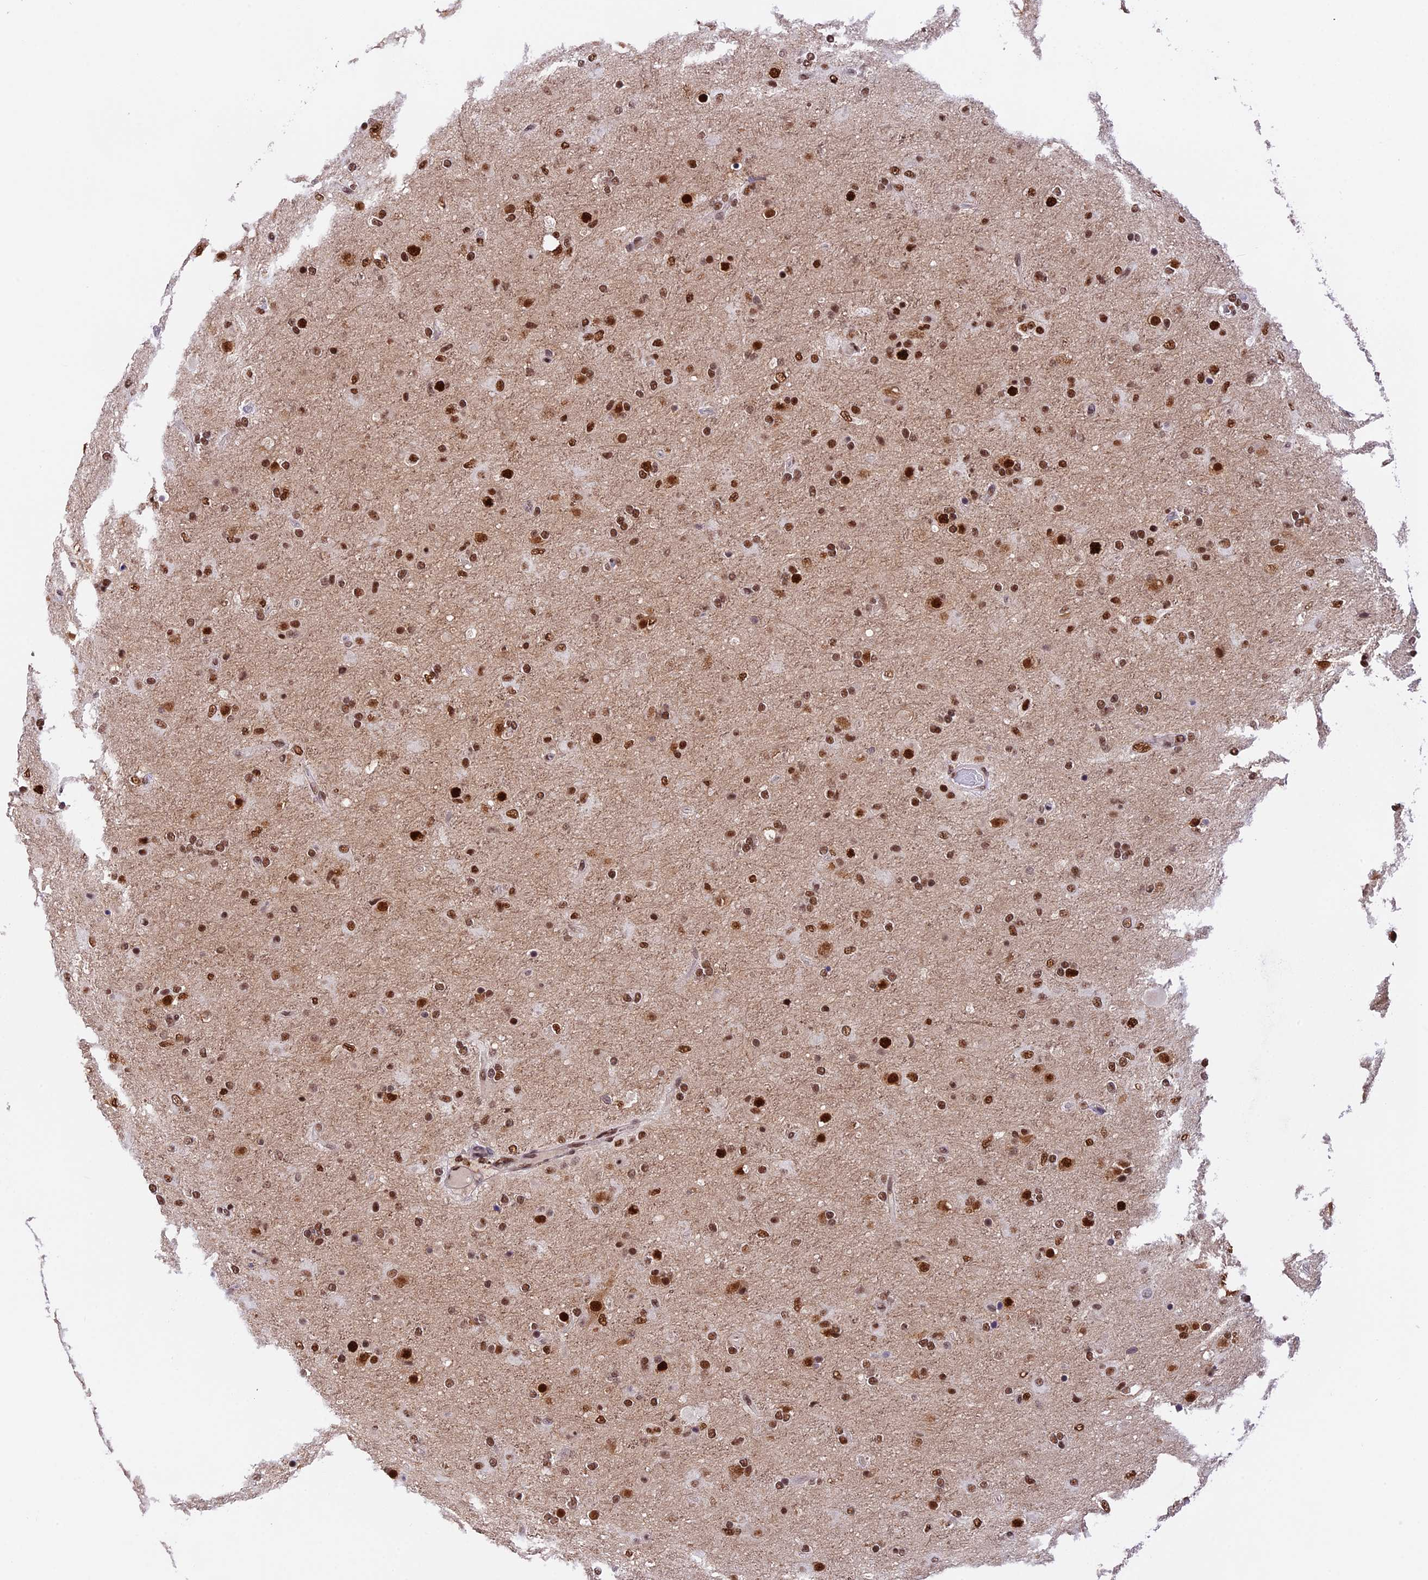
{"staining": {"intensity": "strong", "quantity": "25%-75%", "location": "nuclear"}, "tissue": "glioma", "cell_type": "Tumor cells", "image_type": "cancer", "snomed": [{"axis": "morphology", "description": "Glioma, malignant, Low grade"}, {"axis": "topography", "description": "Brain"}], "caption": "Protein expression by immunohistochemistry displays strong nuclear staining in approximately 25%-75% of tumor cells in glioma.", "gene": "RAMAC", "patient": {"sex": "male", "age": 65}}